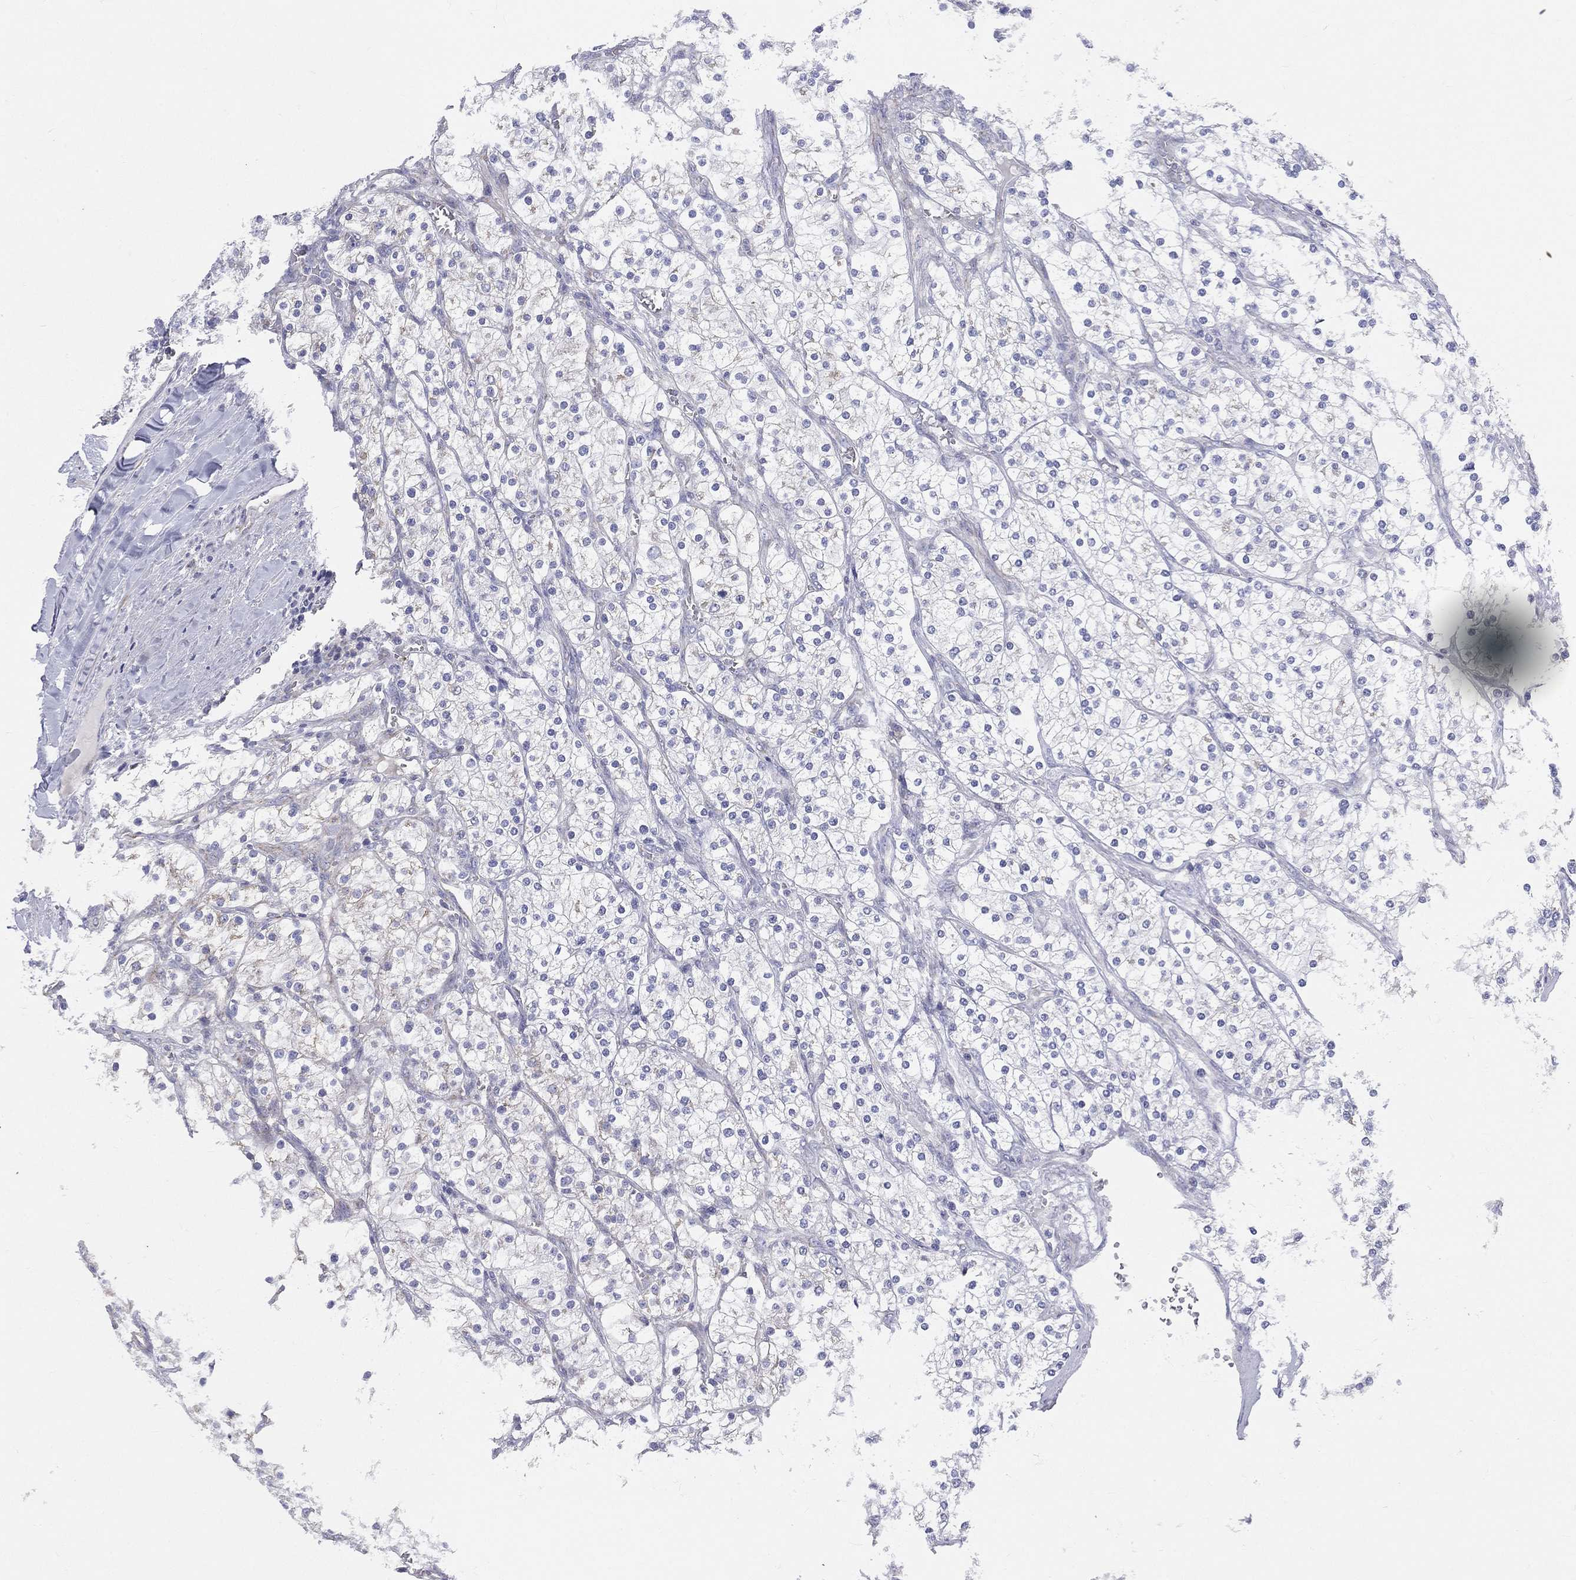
{"staining": {"intensity": "negative", "quantity": "none", "location": "none"}, "tissue": "renal cancer", "cell_type": "Tumor cells", "image_type": "cancer", "snomed": [{"axis": "morphology", "description": "Adenocarcinoma, NOS"}, {"axis": "topography", "description": "Kidney"}], "caption": "IHC micrograph of neoplastic tissue: renal cancer stained with DAB reveals no significant protein positivity in tumor cells.", "gene": "PWWP3A", "patient": {"sex": "male", "age": 80}}